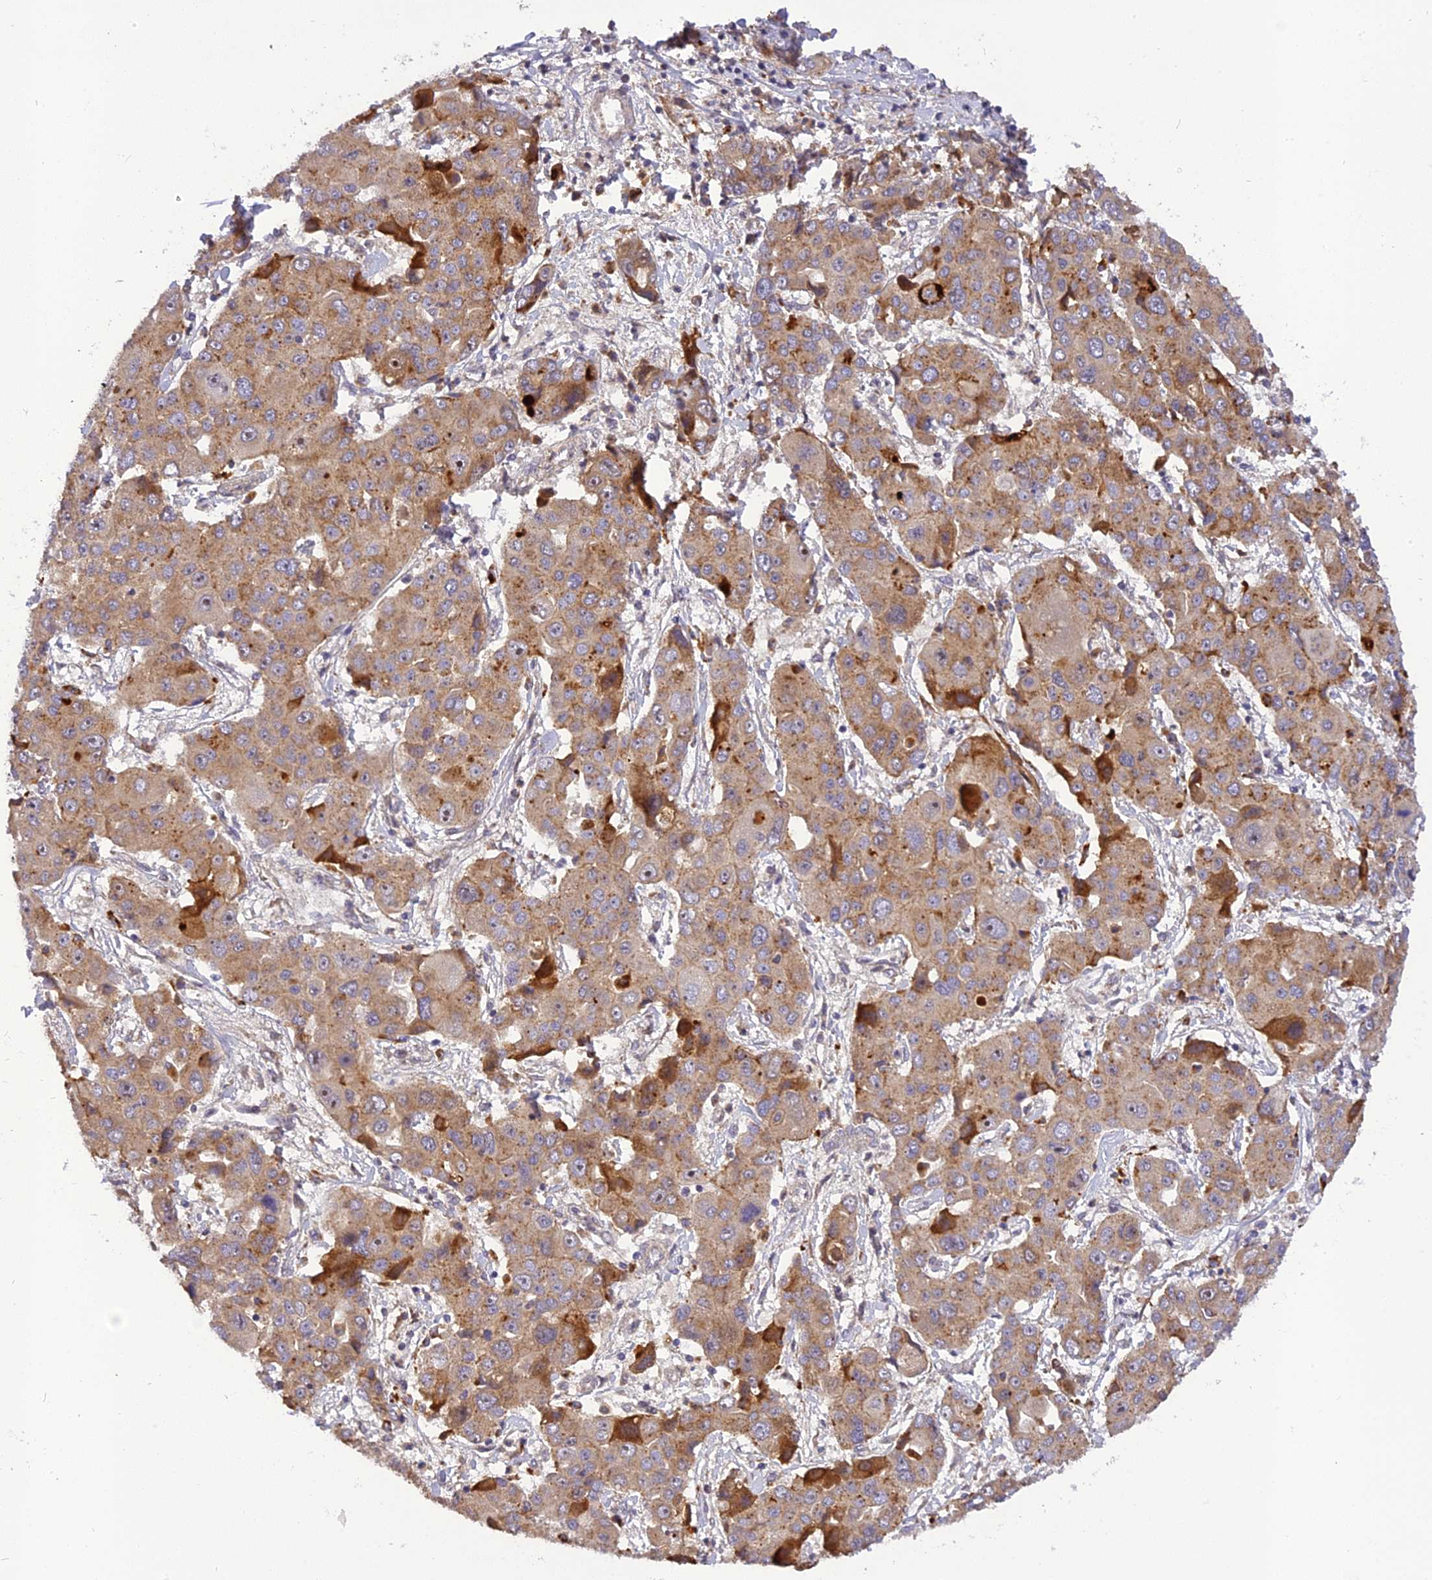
{"staining": {"intensity": "weak", "quantity": ">75%", "location": "cytoplasmic/membranous"}, "tissue": "liver cancer", "cell_type": "Tumor cells", "image_type": "cancer", "snomed": [{"axis": "morphology", "description": "Cholangiocarcinoma"}, {"axis": "topography", "description": "Liver"}], "caption": "IHC photomicrograph of human liver cholangiocarcinoma stained for a protein (brown), which exhibits low levels of weak cytoplasmic/membranous expression in about >75% of tumor cells.", "gene": "FNIP2", "patient": {"sex": "male", "age": 67}}